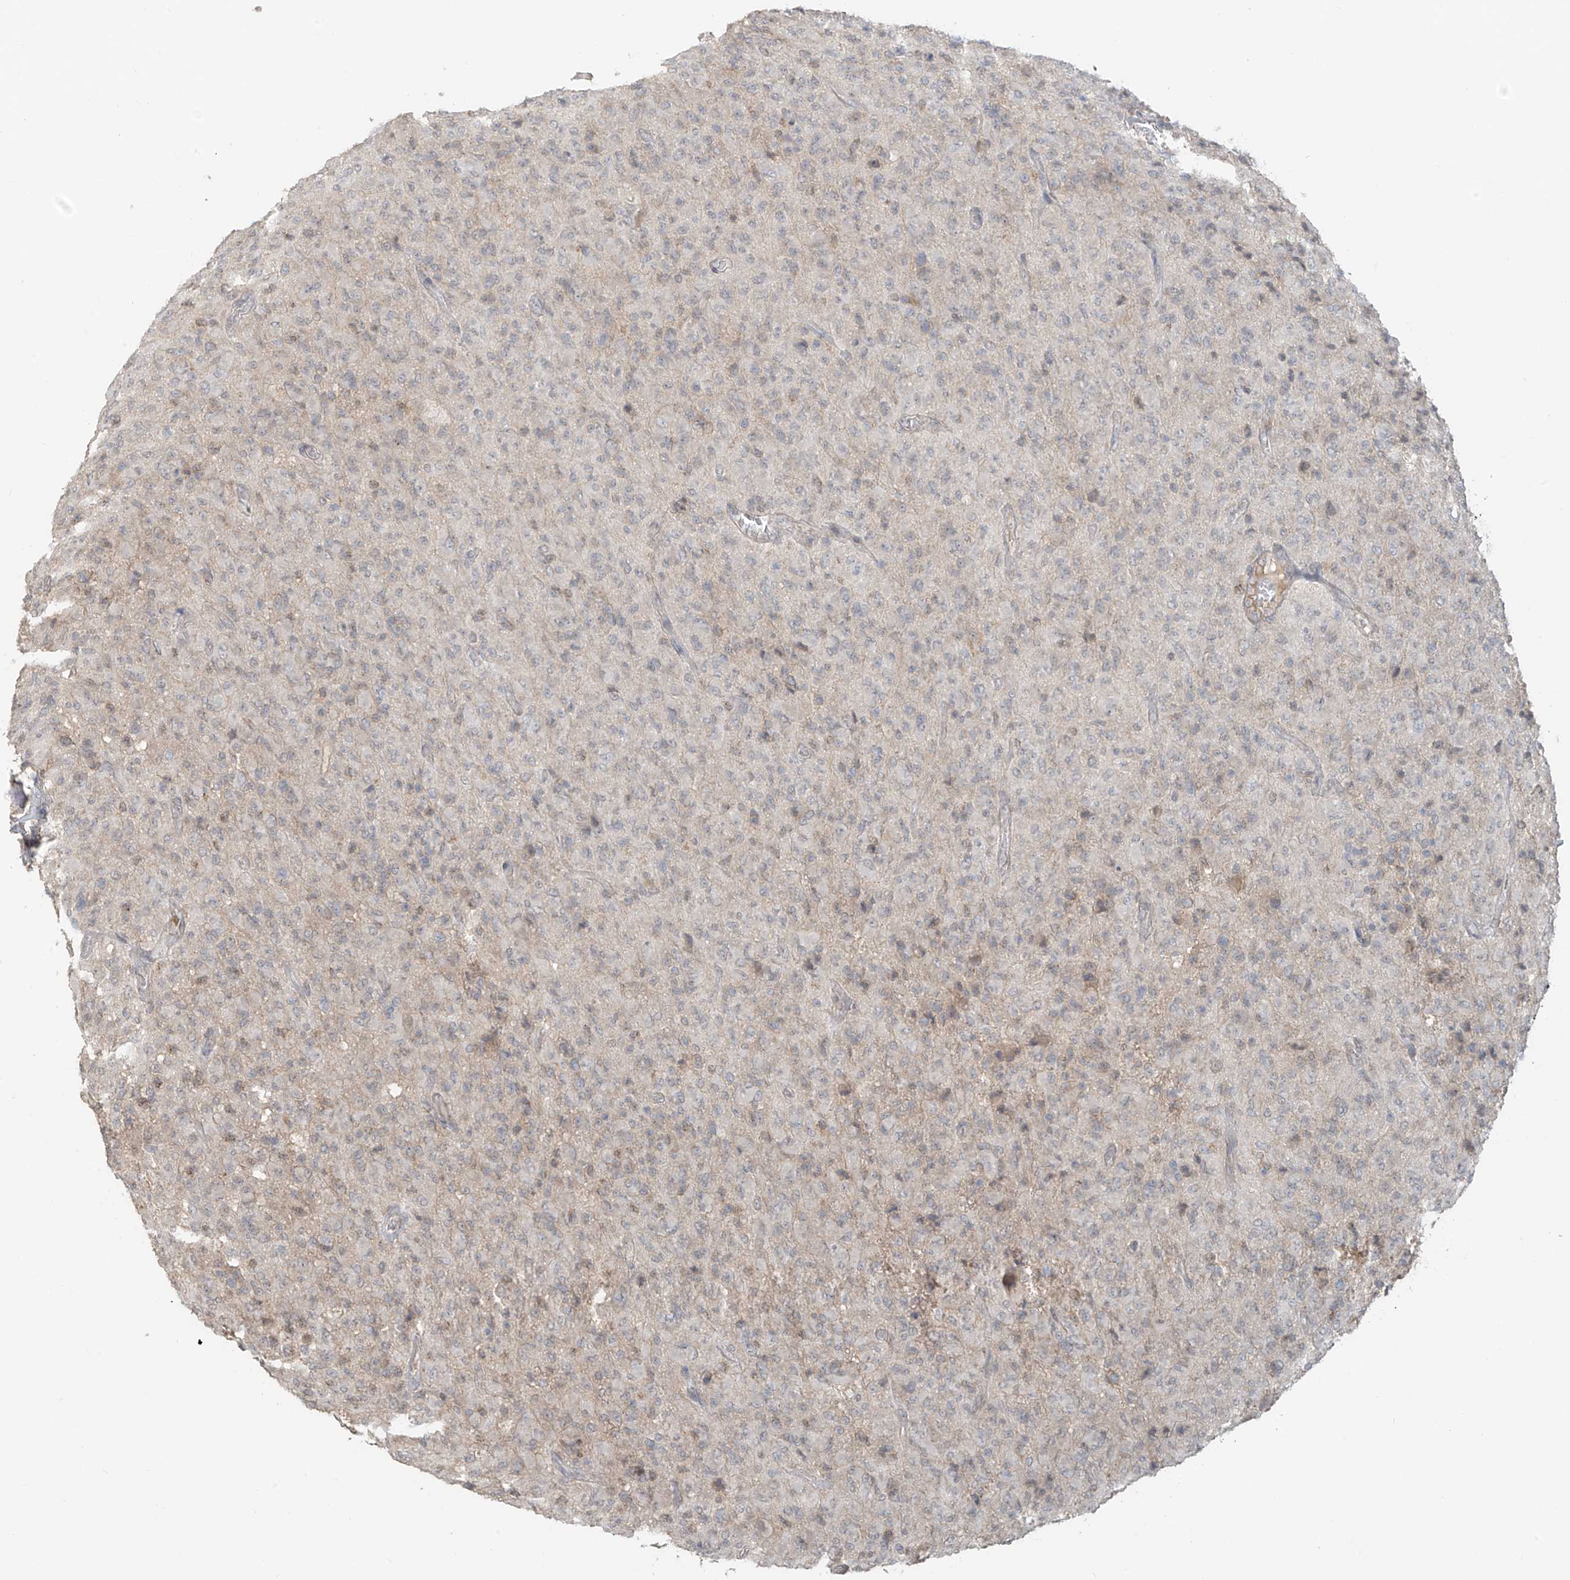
{"staining": {"intensity": "negative", "quantity": "none", "location": "none"}, "tissue": "glioma", "cell_type": "Tumor cells", "image_type": "cancer", "snomed": [{"axis": "morphology", "description": "Glioma, malignant, High grade"}, {"axis": "topography", "description": "Brain"}], "caption": "Immunohistochemical staining of glioma exhibits no significant expression in tumor cells.", "gene": "ABCD1", "patient": {"sex": "female", "age": 57}}